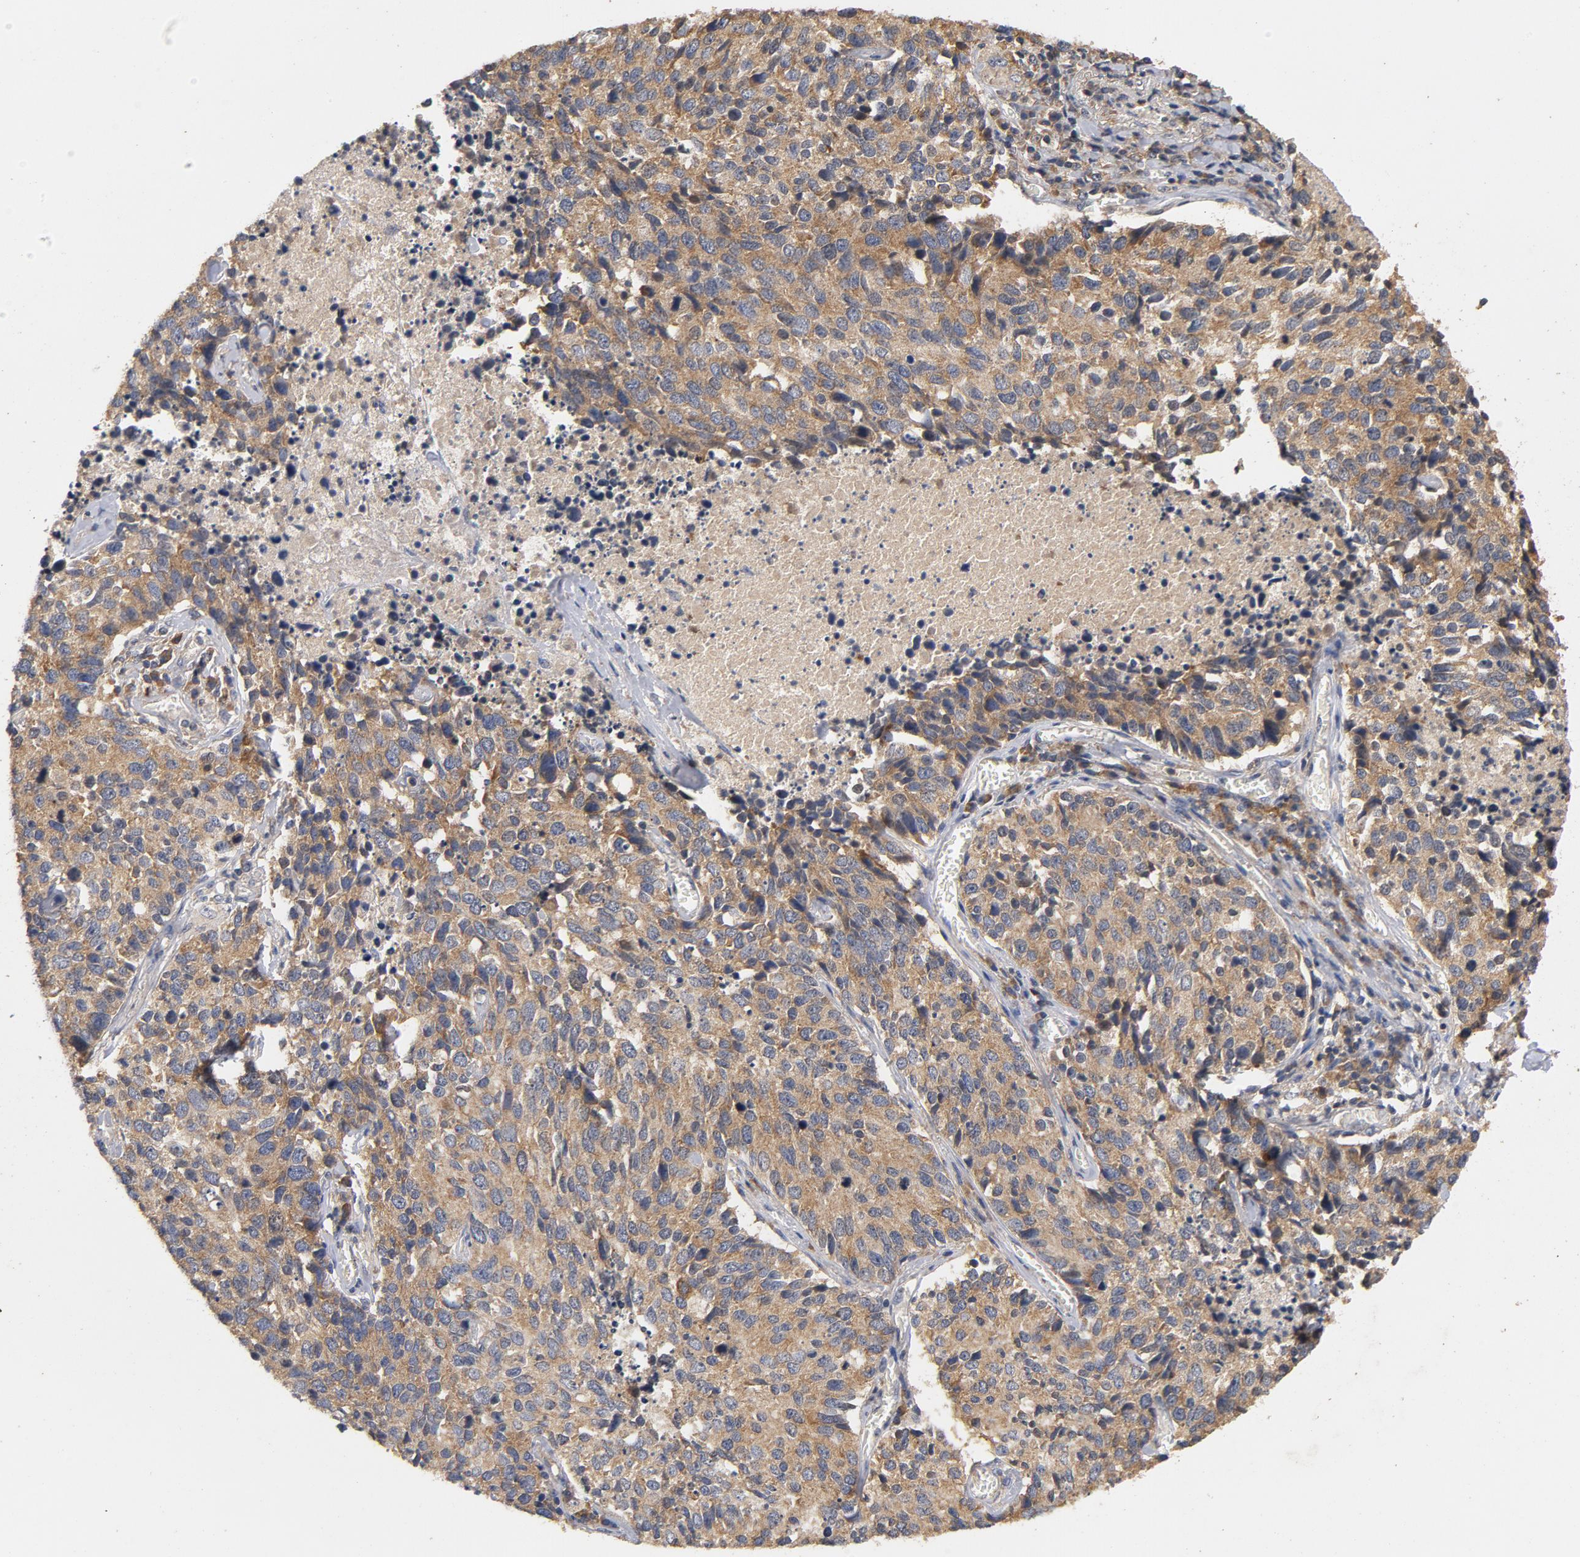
{"staining": {"intensity": "moderate", "quantity": ">75%", "location": "cytoplasmic/membranous"}, "tissue": "lung cancer", "cell_type": "Tumor cells", "image_type": "cancer", "snomed": [{"axis": "morphology", "description": "Adenocarcinoma, NOS"}, {"axis": "topography", "description": "Lung"}], "caption": "DAB immunohistochemical staining of human lung cancer shows moderate cytoplasmic/membranous protein positivity in about >75% of tumor cells.", "gene": "DDX6", "patient": {"sex": "female", "age": 65}}